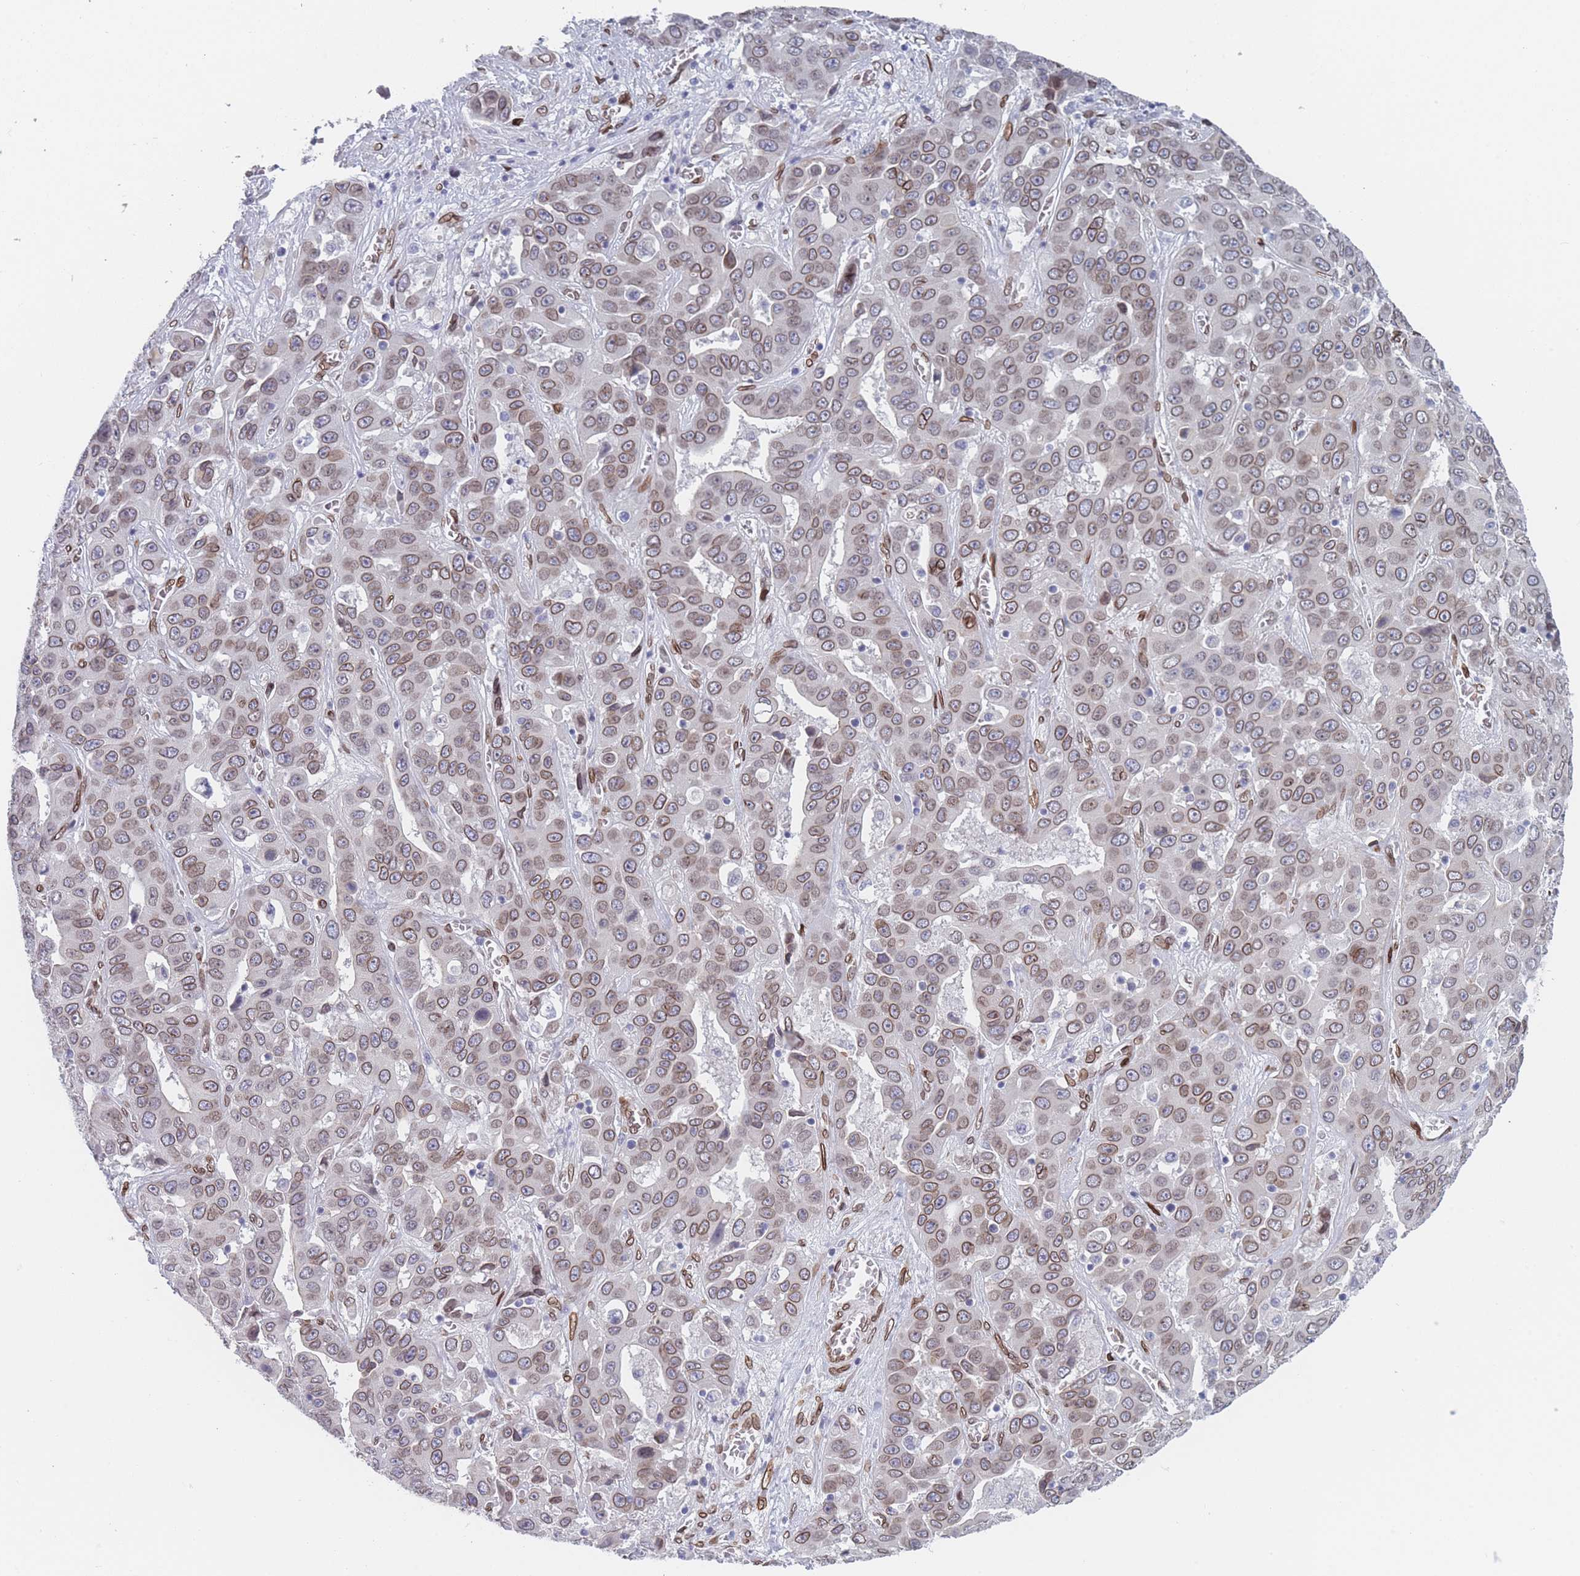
{"staining": {"intensity": "moderate", "quantity": ">75%", "location": "cytoplasmic/membranous,nuclear"}, "tissue": "liver cancer", "cell_type": "Tumor cells", "image_type": "cancer", "snomed": [{"axis": "morphology", "description": "Cholangiocarcinoma"}, {"axis": "topography", "description": "Liver"}], "caption": "Moderate cytoplasmic/membranous and nuclear protein expression is identified in approximately >75% of tumor cells in liver cholangiocarcinoma. (IHC, brightfield microscopy, high magnification).", "gene": "ZBTB1", "patient": {"sex": "female", "age": 52}}